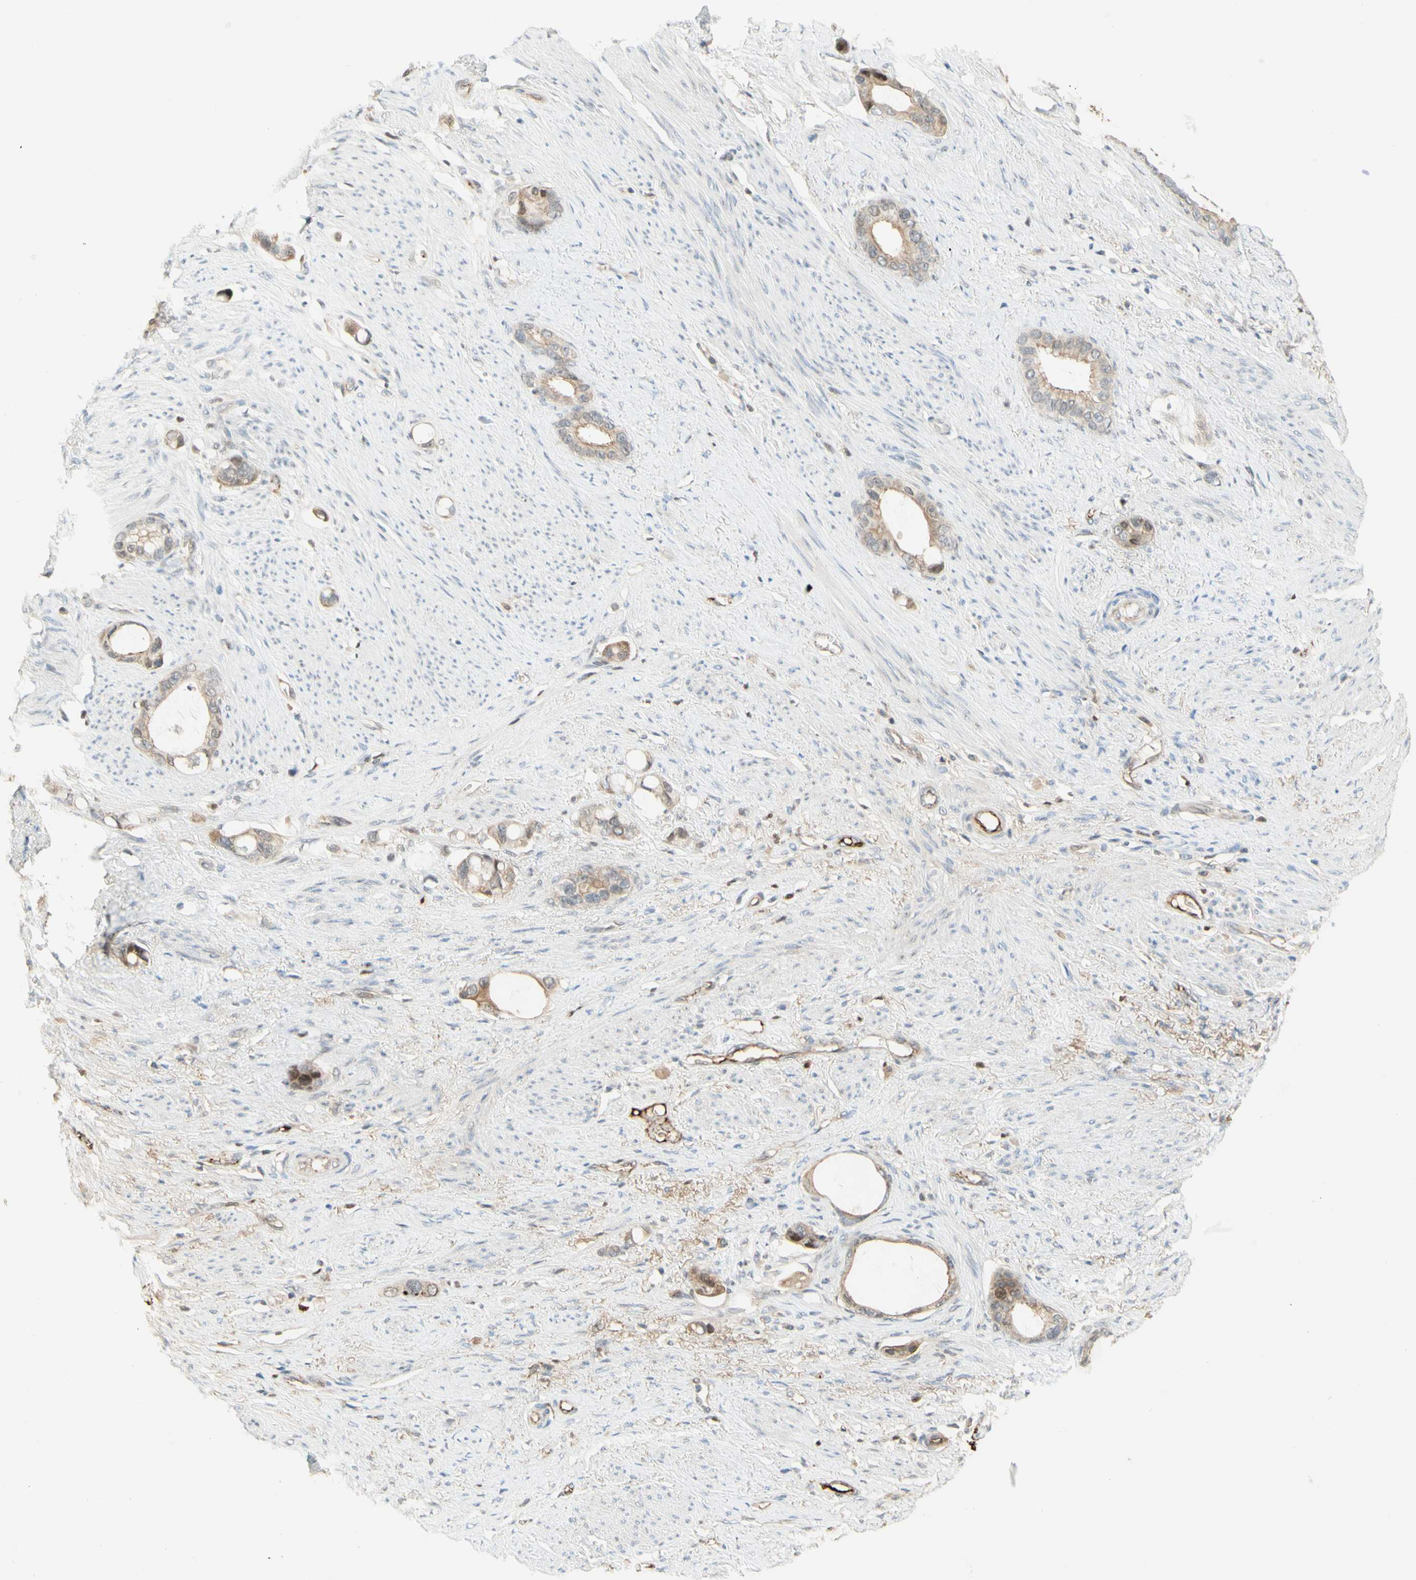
{"staining": {"intensity": "weak", "quantity": ">75%", "location": "cytoplasmic/membranous"}, "tissue": "stomach cancer", "cell_type": "Tumor cells", "image_type": "cancer", "snomed": [{"axis": "morphology", "description": "Adenocarcinoma, NOS"}, {"axis": "topography", "description": "Stomach"}], "caption": "A high-resolution micrograph shows immunohistochemistry staining of stomach cancer (adenocarcinoma), which reveals weak cytoplasmic/membranous positivity in approximately >75% of tumor cells.", "gene": "ANGPT2", "patient": {"sex": "female", "age": 75}}